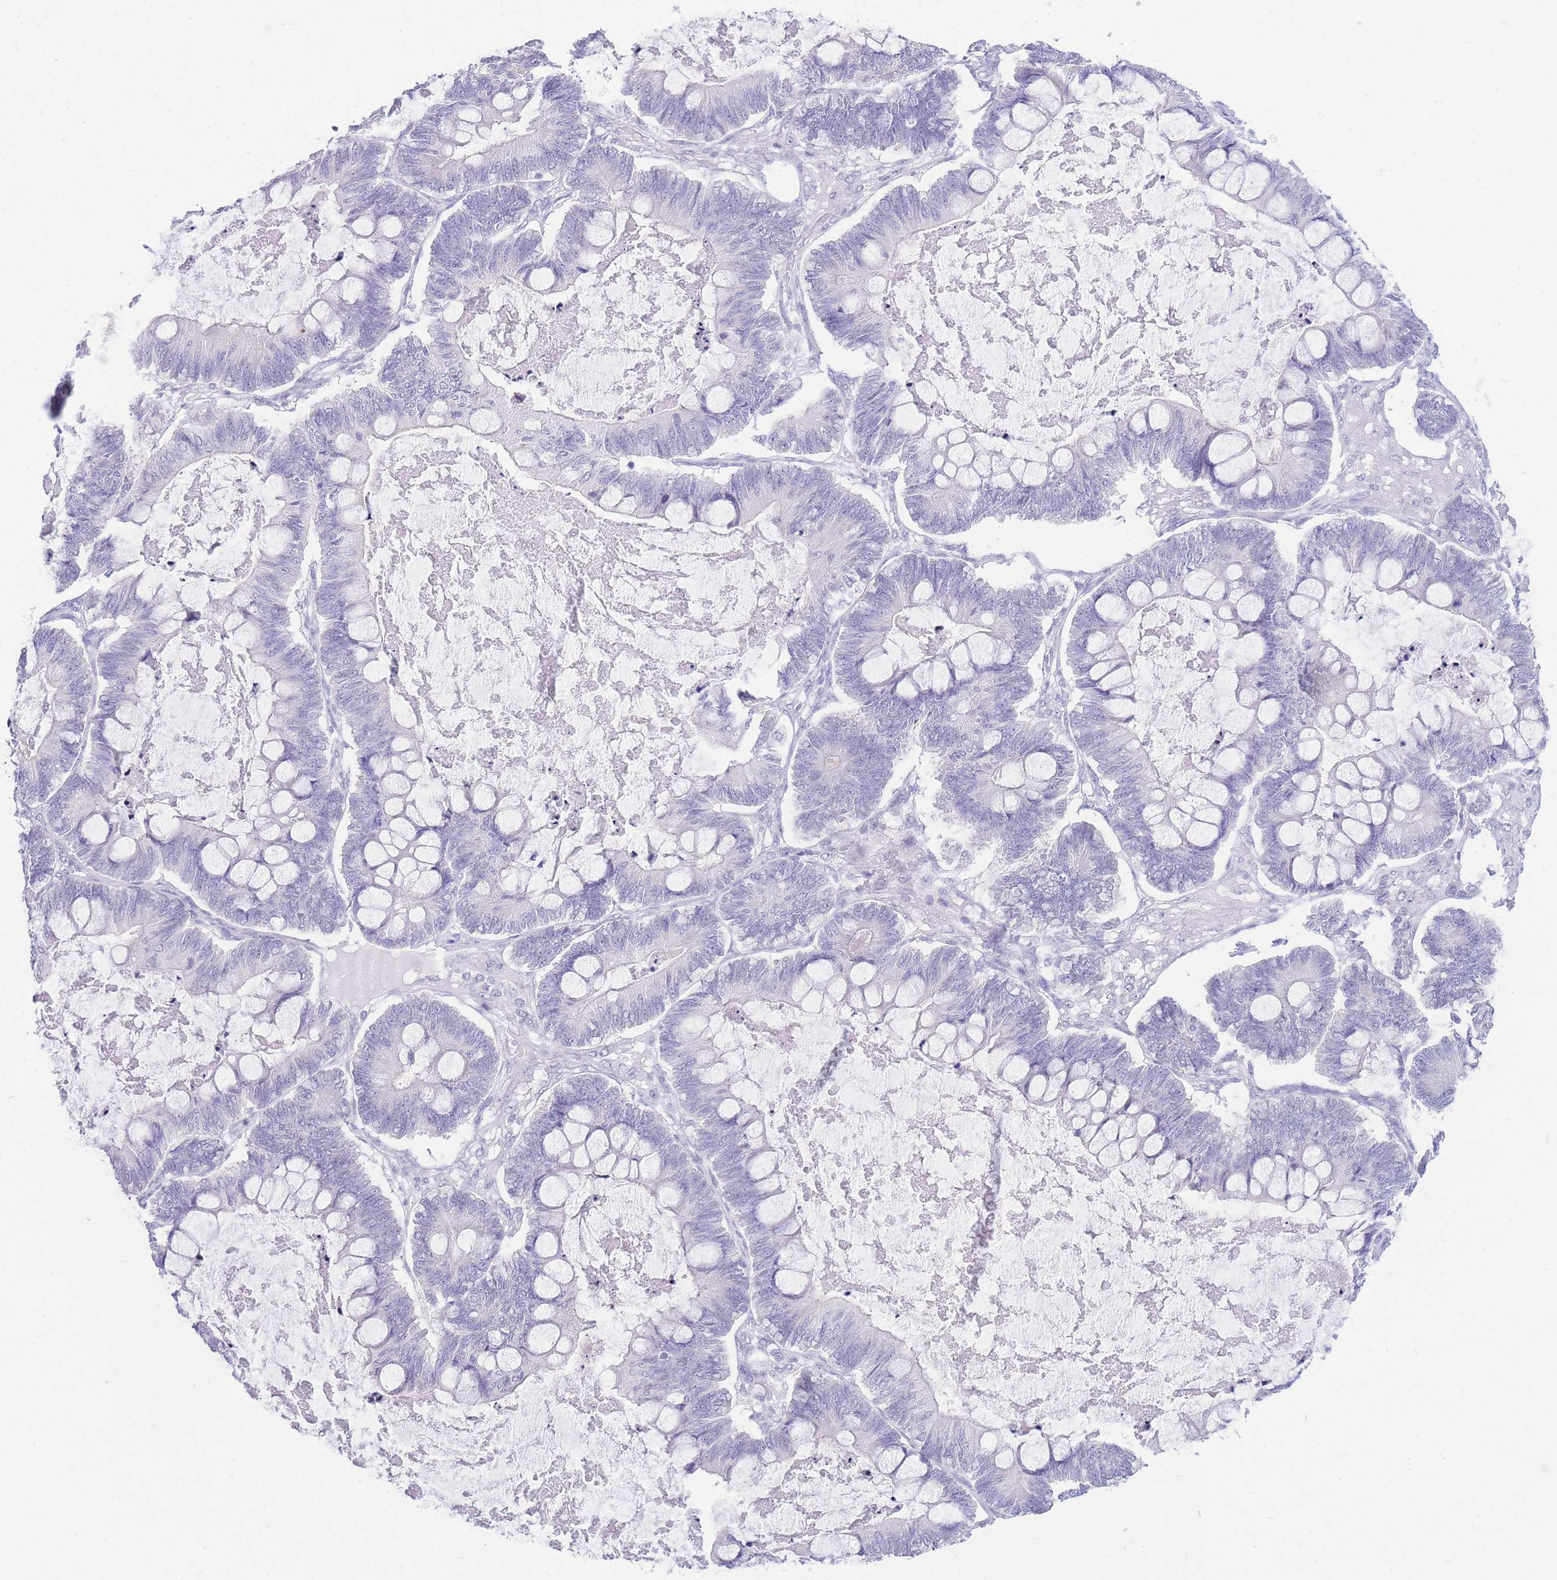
{"staining": {"intensity": "negative", "quantity": "none", "location": "none"}, "tissue": "ovarian cancer", "cell_type": "Tumor cells", "image_type": "cancer", "snomed": [{"axis": "morphology", "description": "Cystadenocarcinoma, mucinous, NOS"}, {"axis": "topography", "description": "Ovary"}], "caption": "Photomicrograph shows no significant protein expression in tumor cells of mucinous cystadenocarcinoma (ovarian).", "gene": "ZNF311", "patient": {"sex": "female", "age": 61}}